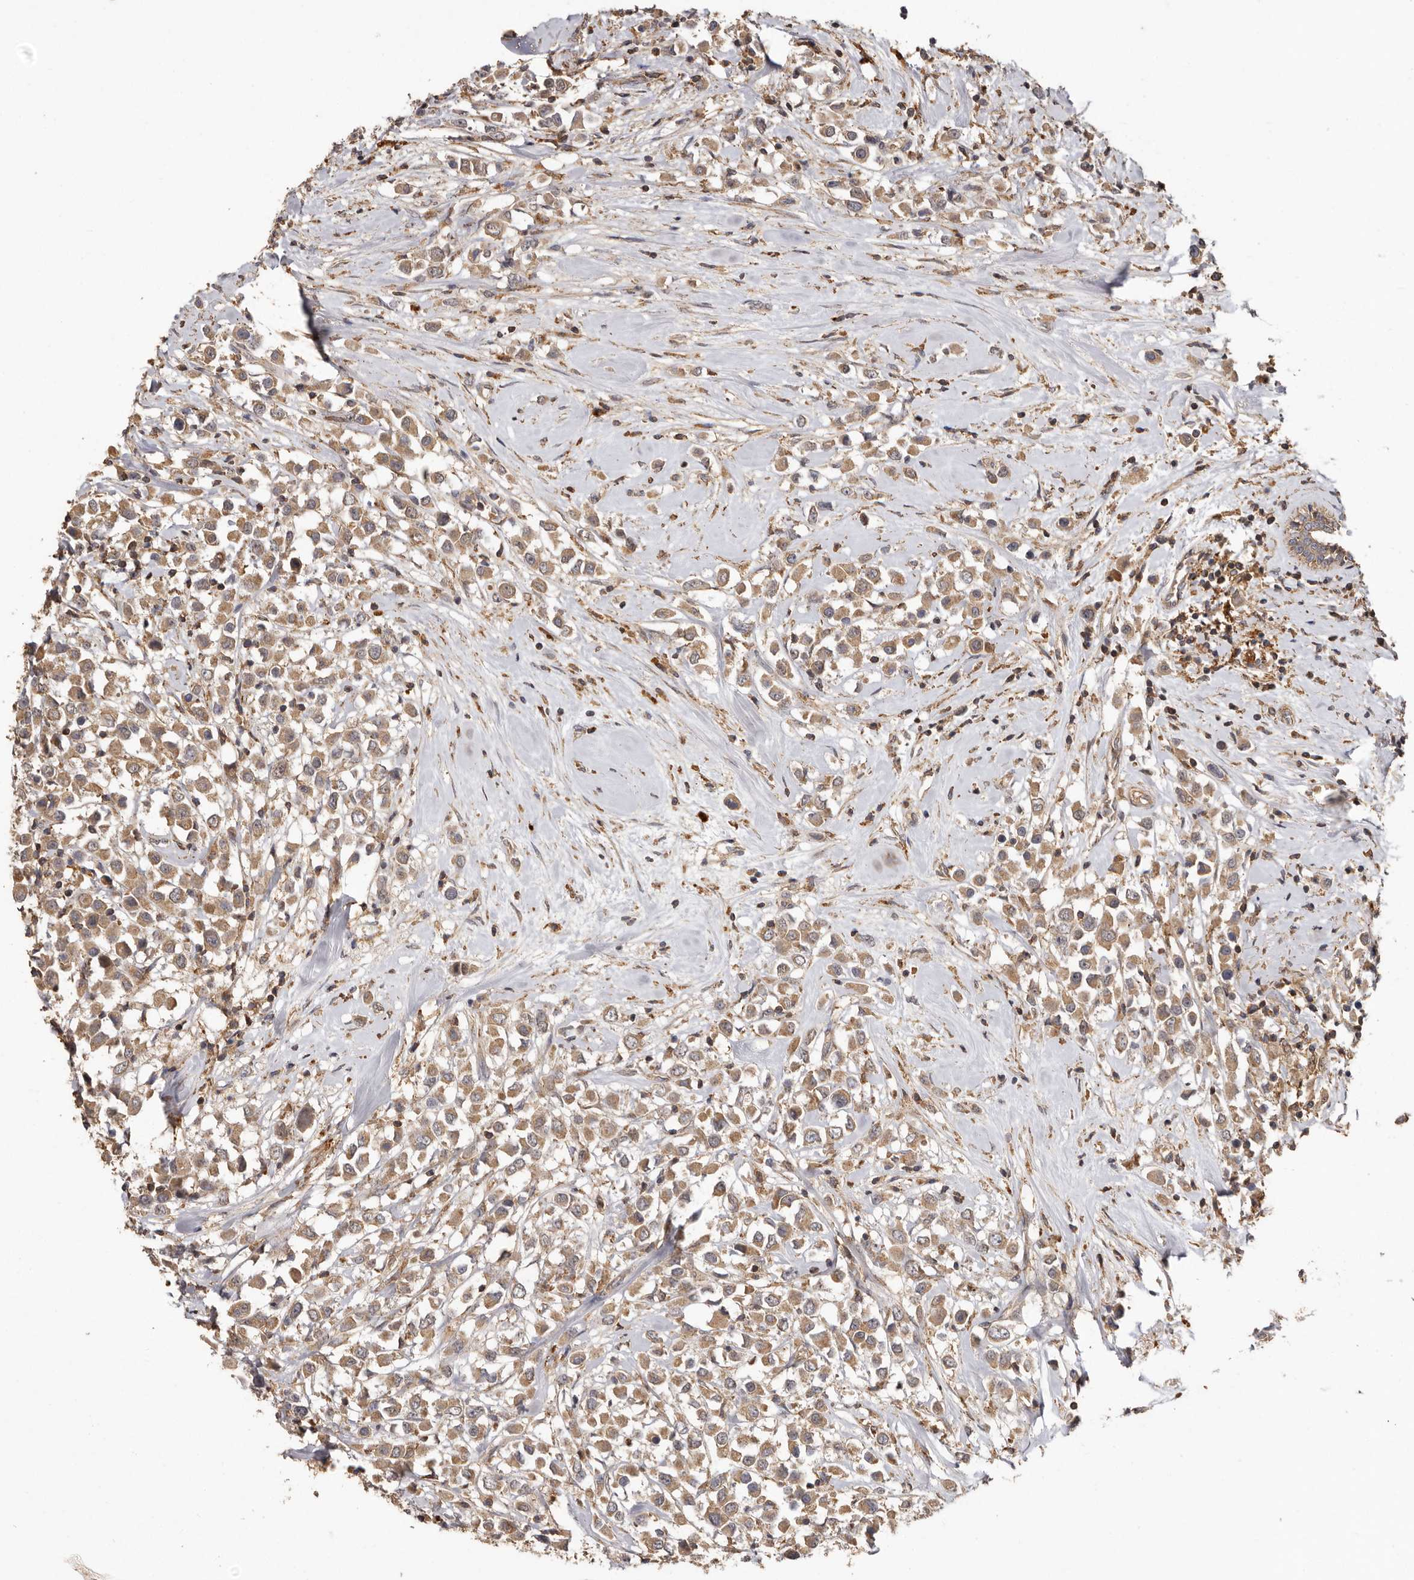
{"staining": {"intensity": "moderate", "quantity": ">75%", "location": "cytoplasmic/membranous"}, "tissue": "breast cancer", "cell_type": "Tumor cells", "image_type": "cancer", "snomed": [{"axis": "morphology", "description": "Duct carcinoma"}, {"axis": "topography", "description": "Breast"}], "caption": "Protein staining of invasive ductal carcinoma (breast) tissue demonstrates moderate cytoplasmic/membranous expression in about >75% of tumor cells.", "gene": "RWDD1", "patient": {"sex": "female", "age": 61}}